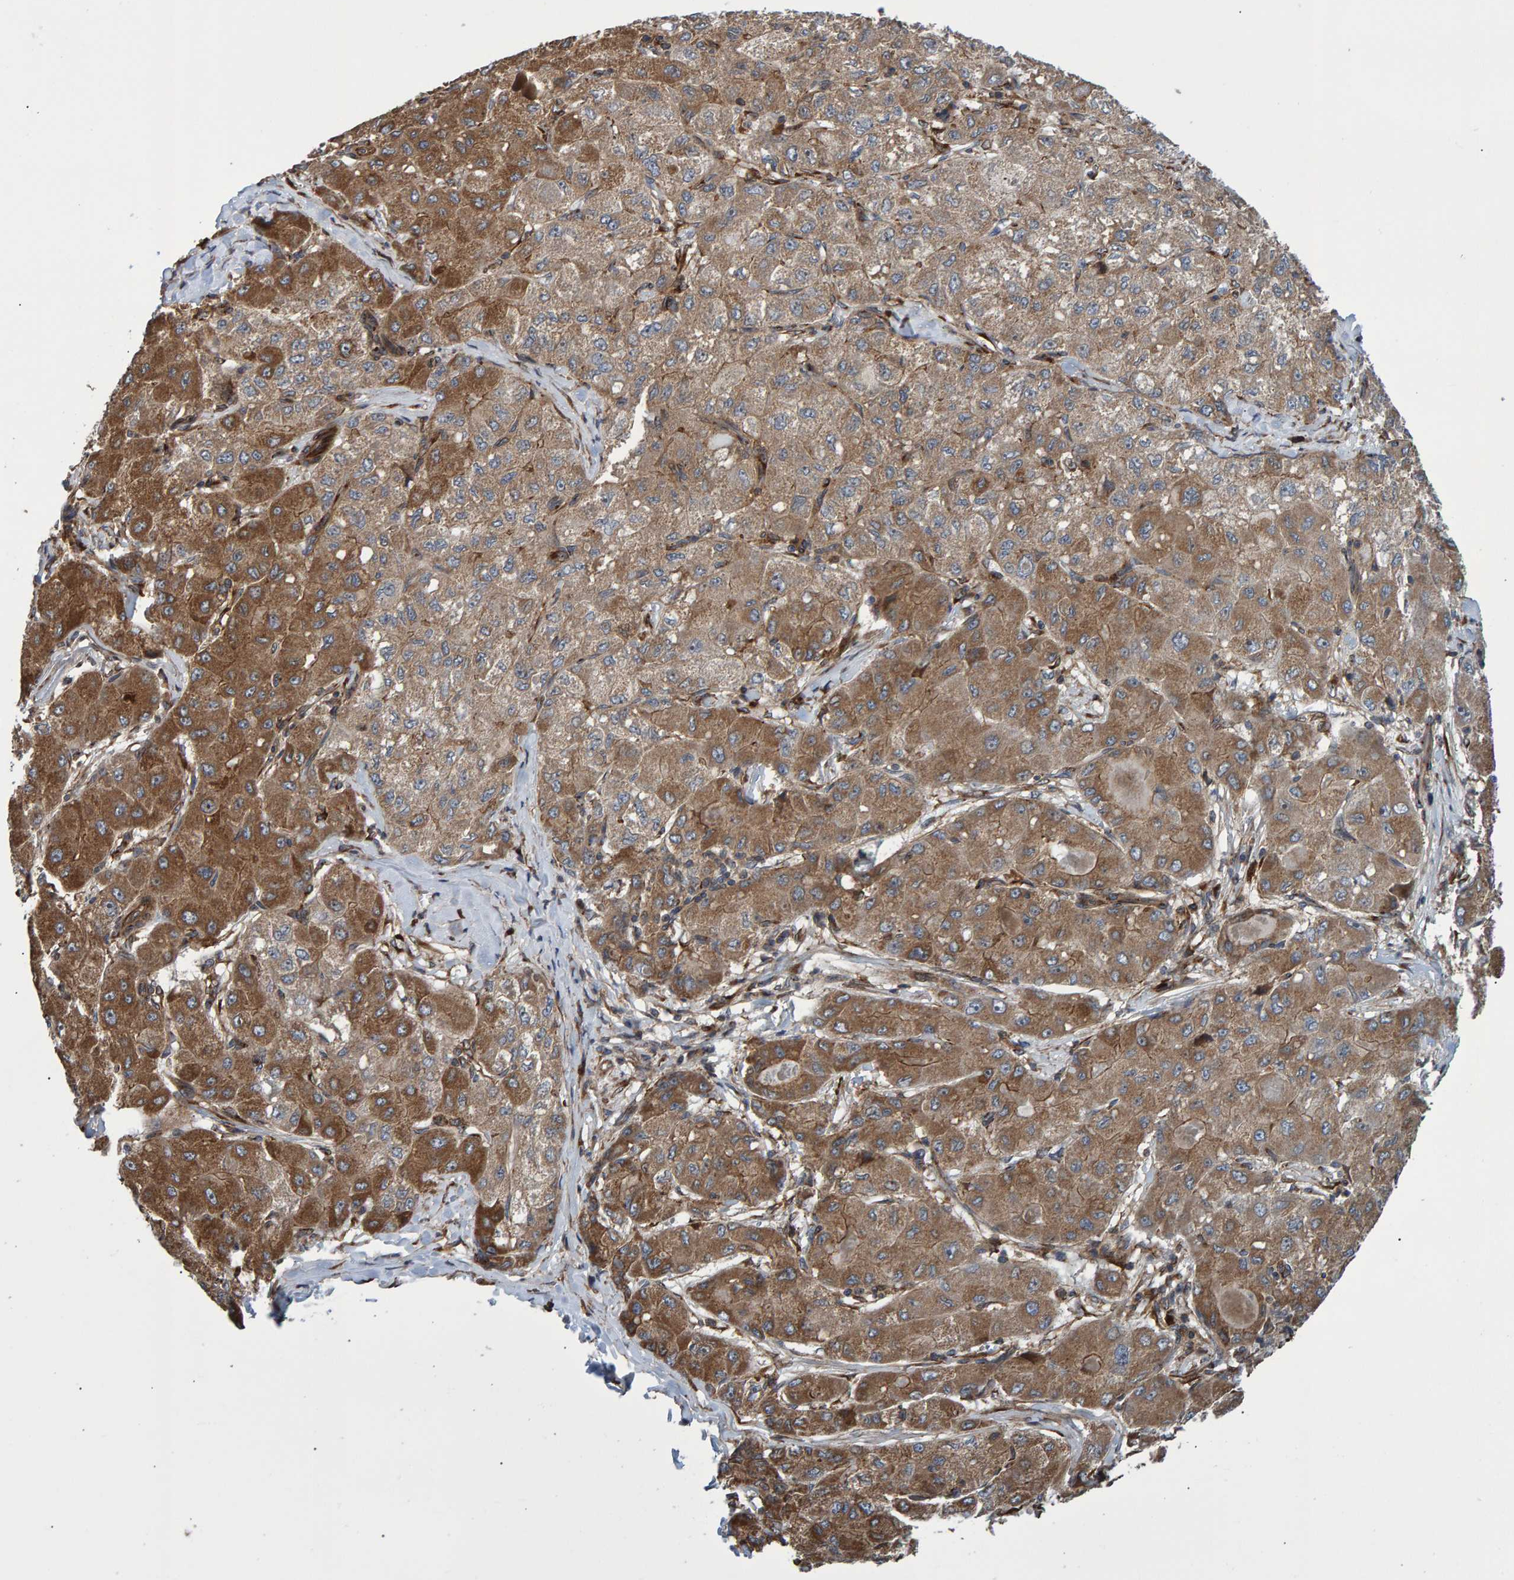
{"staining": {"intensity": "moderate", "quantity": ">75%", "location": "cytoplasmic/membranous"}, "tissue": "liver cancer", "cell_type": "Tumor cells", "image_type": "cancer", "snomed": [{"axis": "morphology", "description": "Carcinoma, Hepatocellular, NOS"}, {"axis": "topography", "description": "Liver"}], "caption": "A high-resolution image shows immunohistochemistry staining of liver hepatocellular carcinoma, which displays moderate cytoplasmic/membranous expression in approximately >75% of tumor cells.", "gene": "FAM117A", "patient": {"sex": "male", "age": 80}}